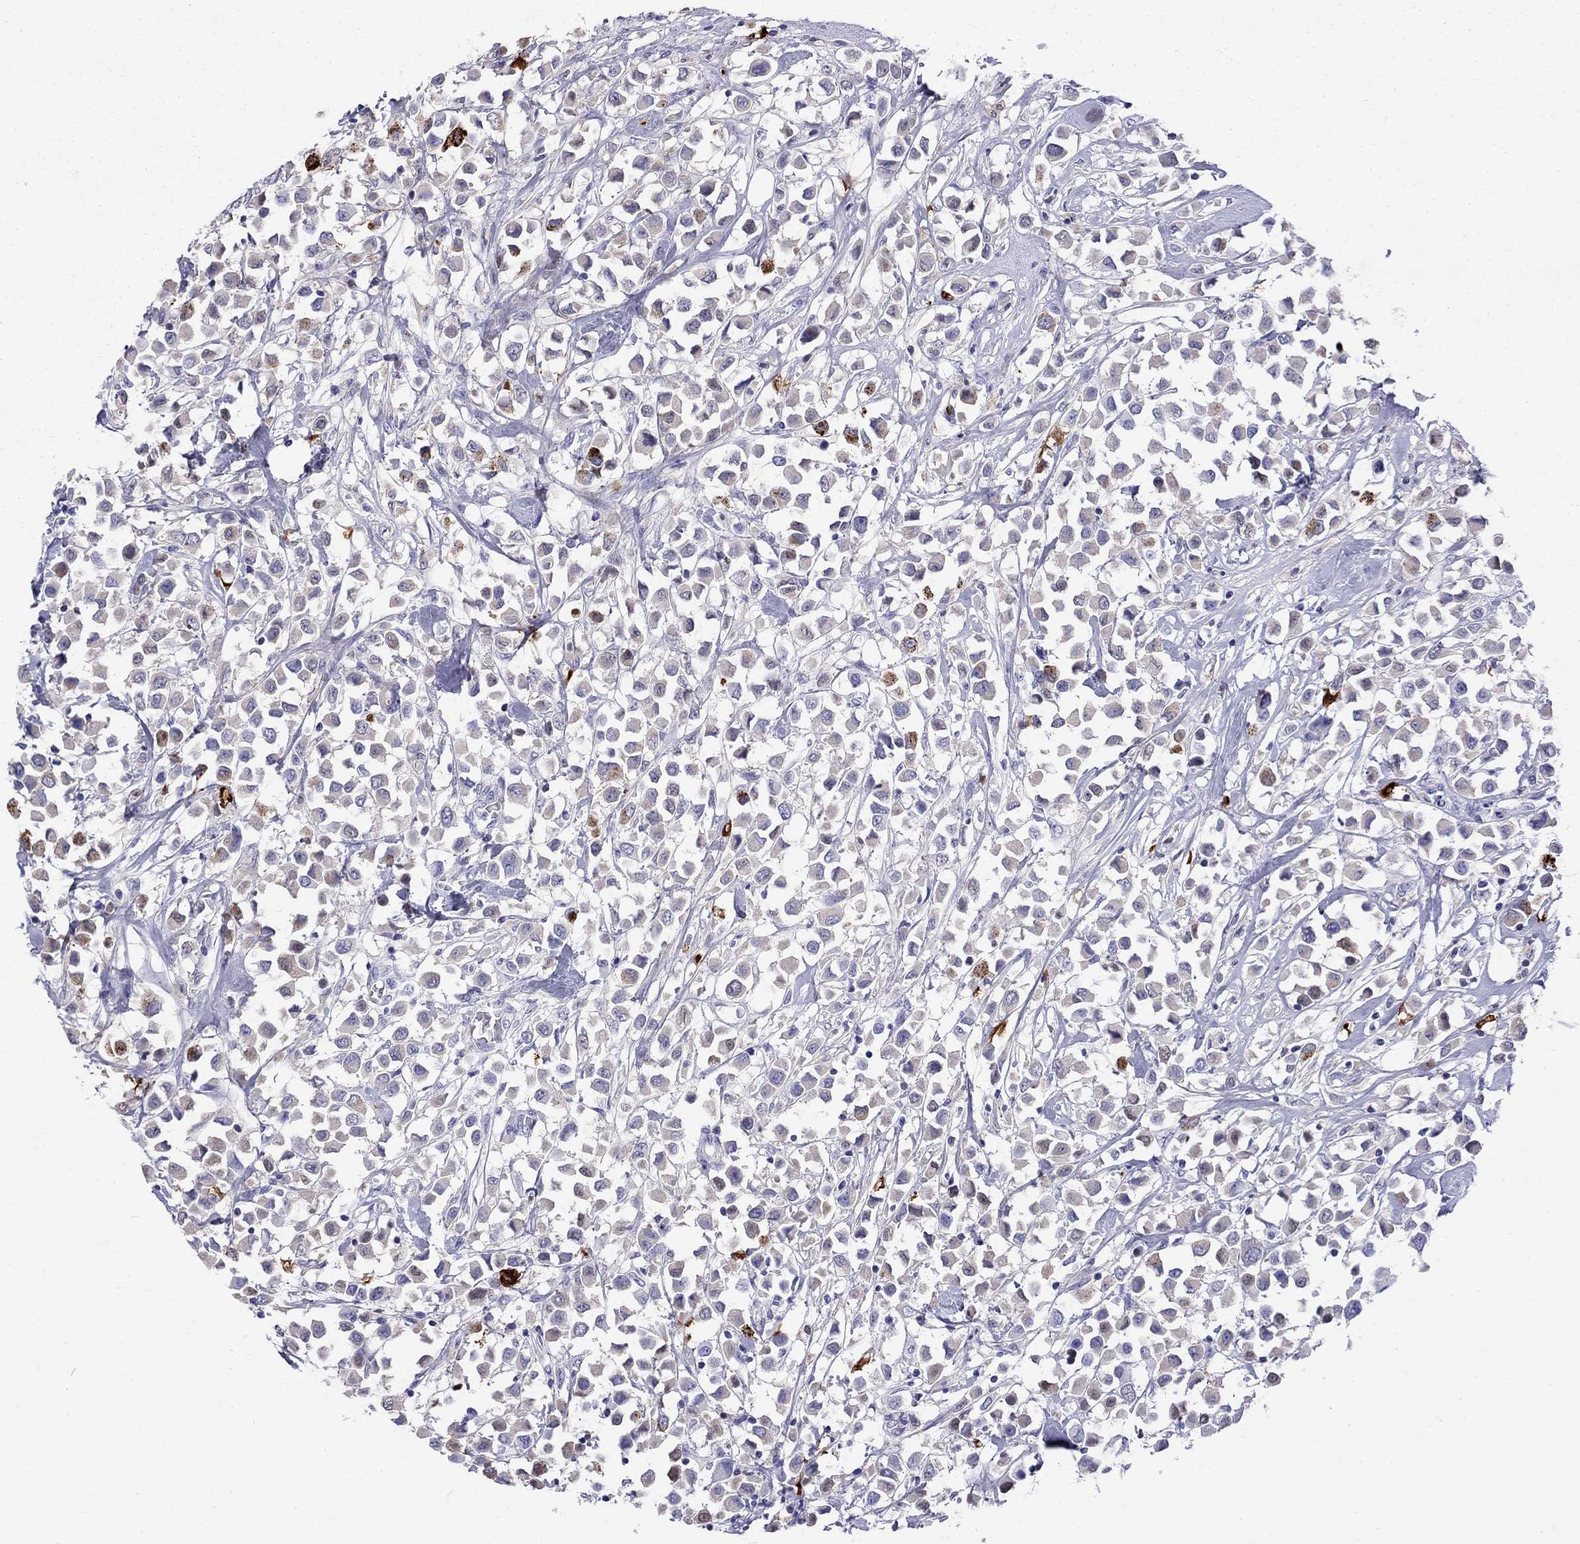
{"staining": {"intensity": "moderate", "quantity": "<25%", "location": "cytoplasmic/membranous"}, "tissue": "breast cancer", "cell_type": "Tumor cells", "image_type": "cancer", "snomed": [{"axis": "morphology", "description": "Duct carcinoma"}, {"axis": "topography", "description": "Breast"}], "caption": "Human breast cancer (invasive ductal carcinoma) stained with a protein marker displays moderate staining in tumor cells.", "gene": "SERPINA3", "patient": {"sex": "female", "age": 61}}